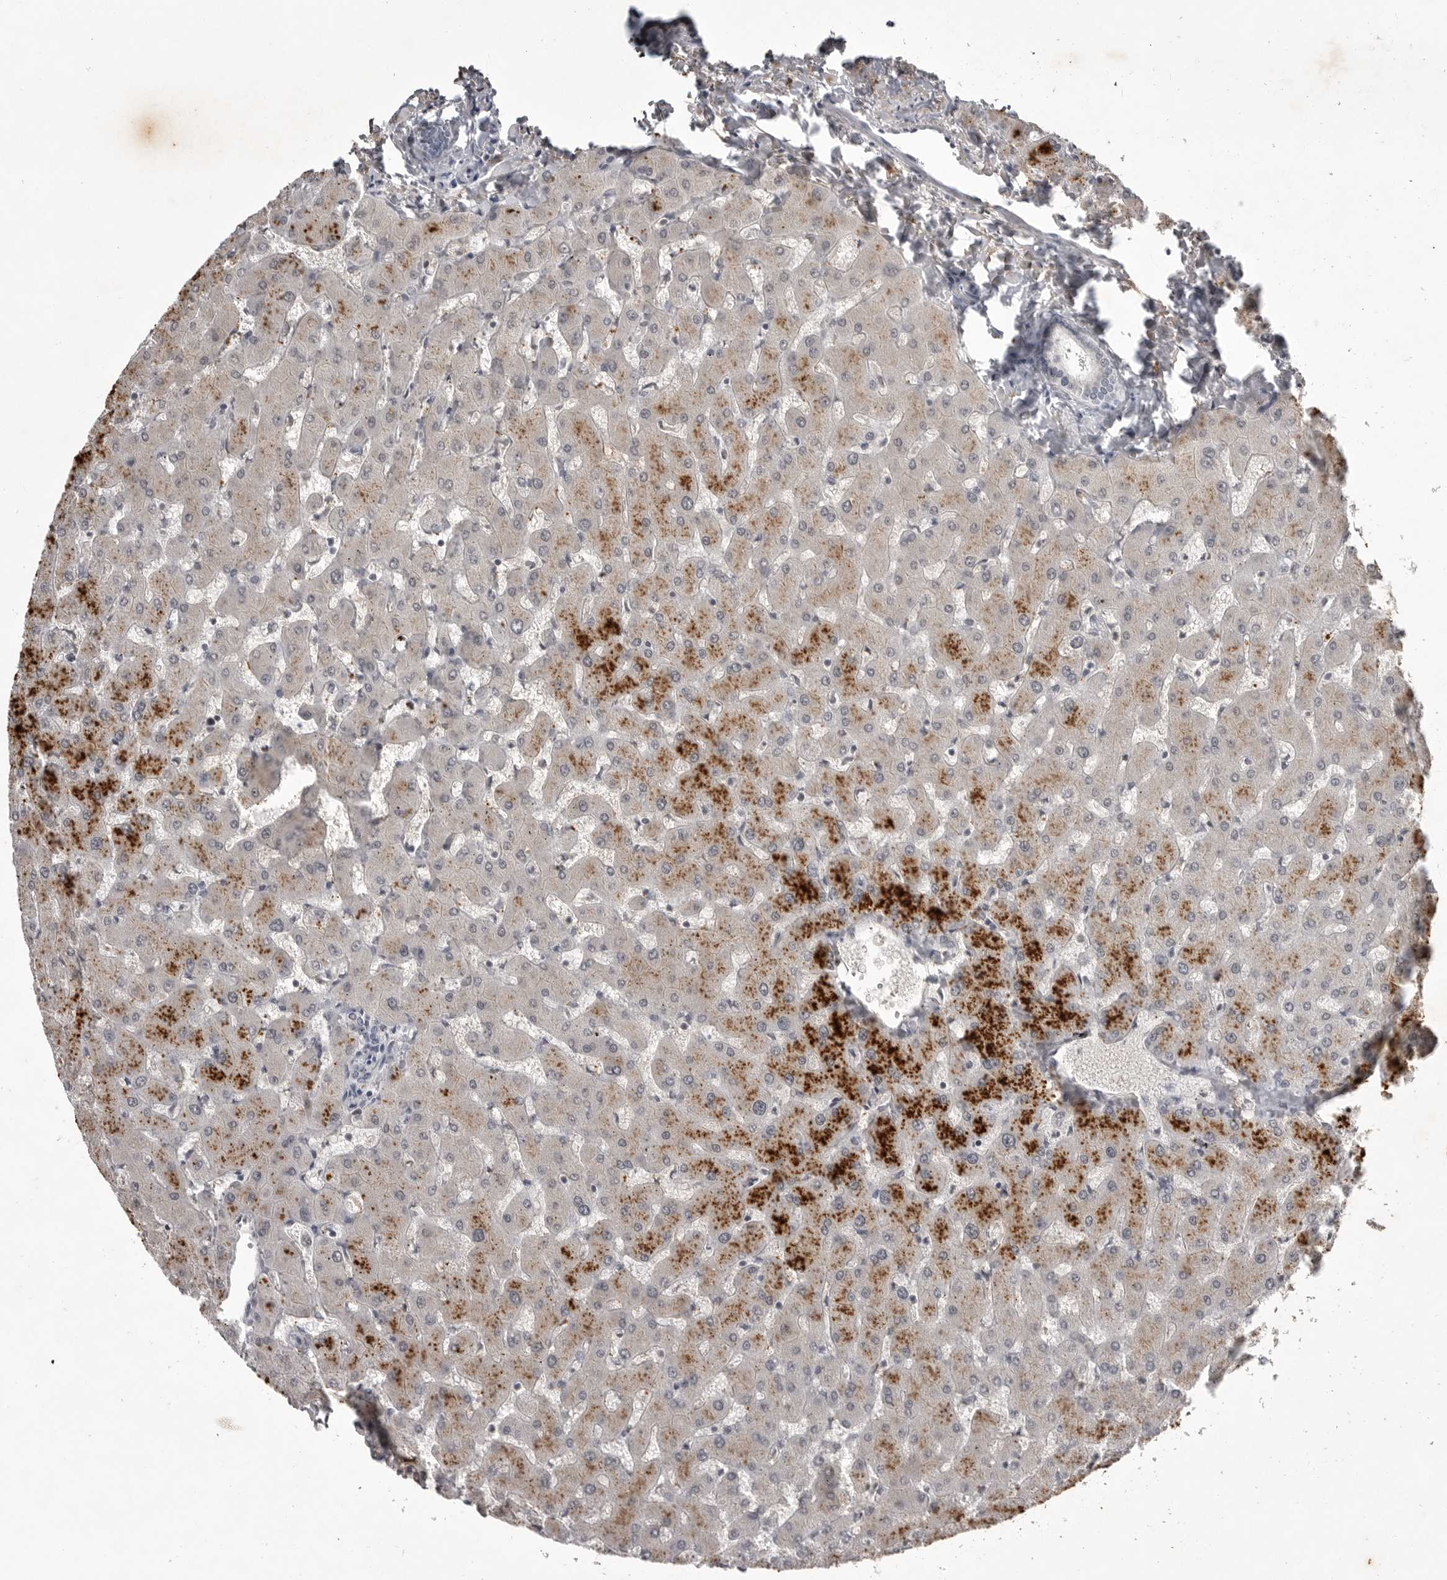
{"staining": {"intensity": "negative", "quantity": "none", "location": "none"}, "tissue": "liver", "cell_type": "Cholangiocytes", "image_type": "normal", "snomed": [{"axis": "morphology", "description": "Normal tissue, NOS"}, {"axis": "topography", "description": "Liver"}], "caption": "A high-resolution image shows IHC staining of normal liver, which demonstrates no significant positivity in cholangiocytes. (DAB (3,3'-diaminobenzidine) immunohistochemistry (IHC) with hematoxylin counter stain).", "gene": "RRM1", "patient": {"sex": "female", "age": 63}}